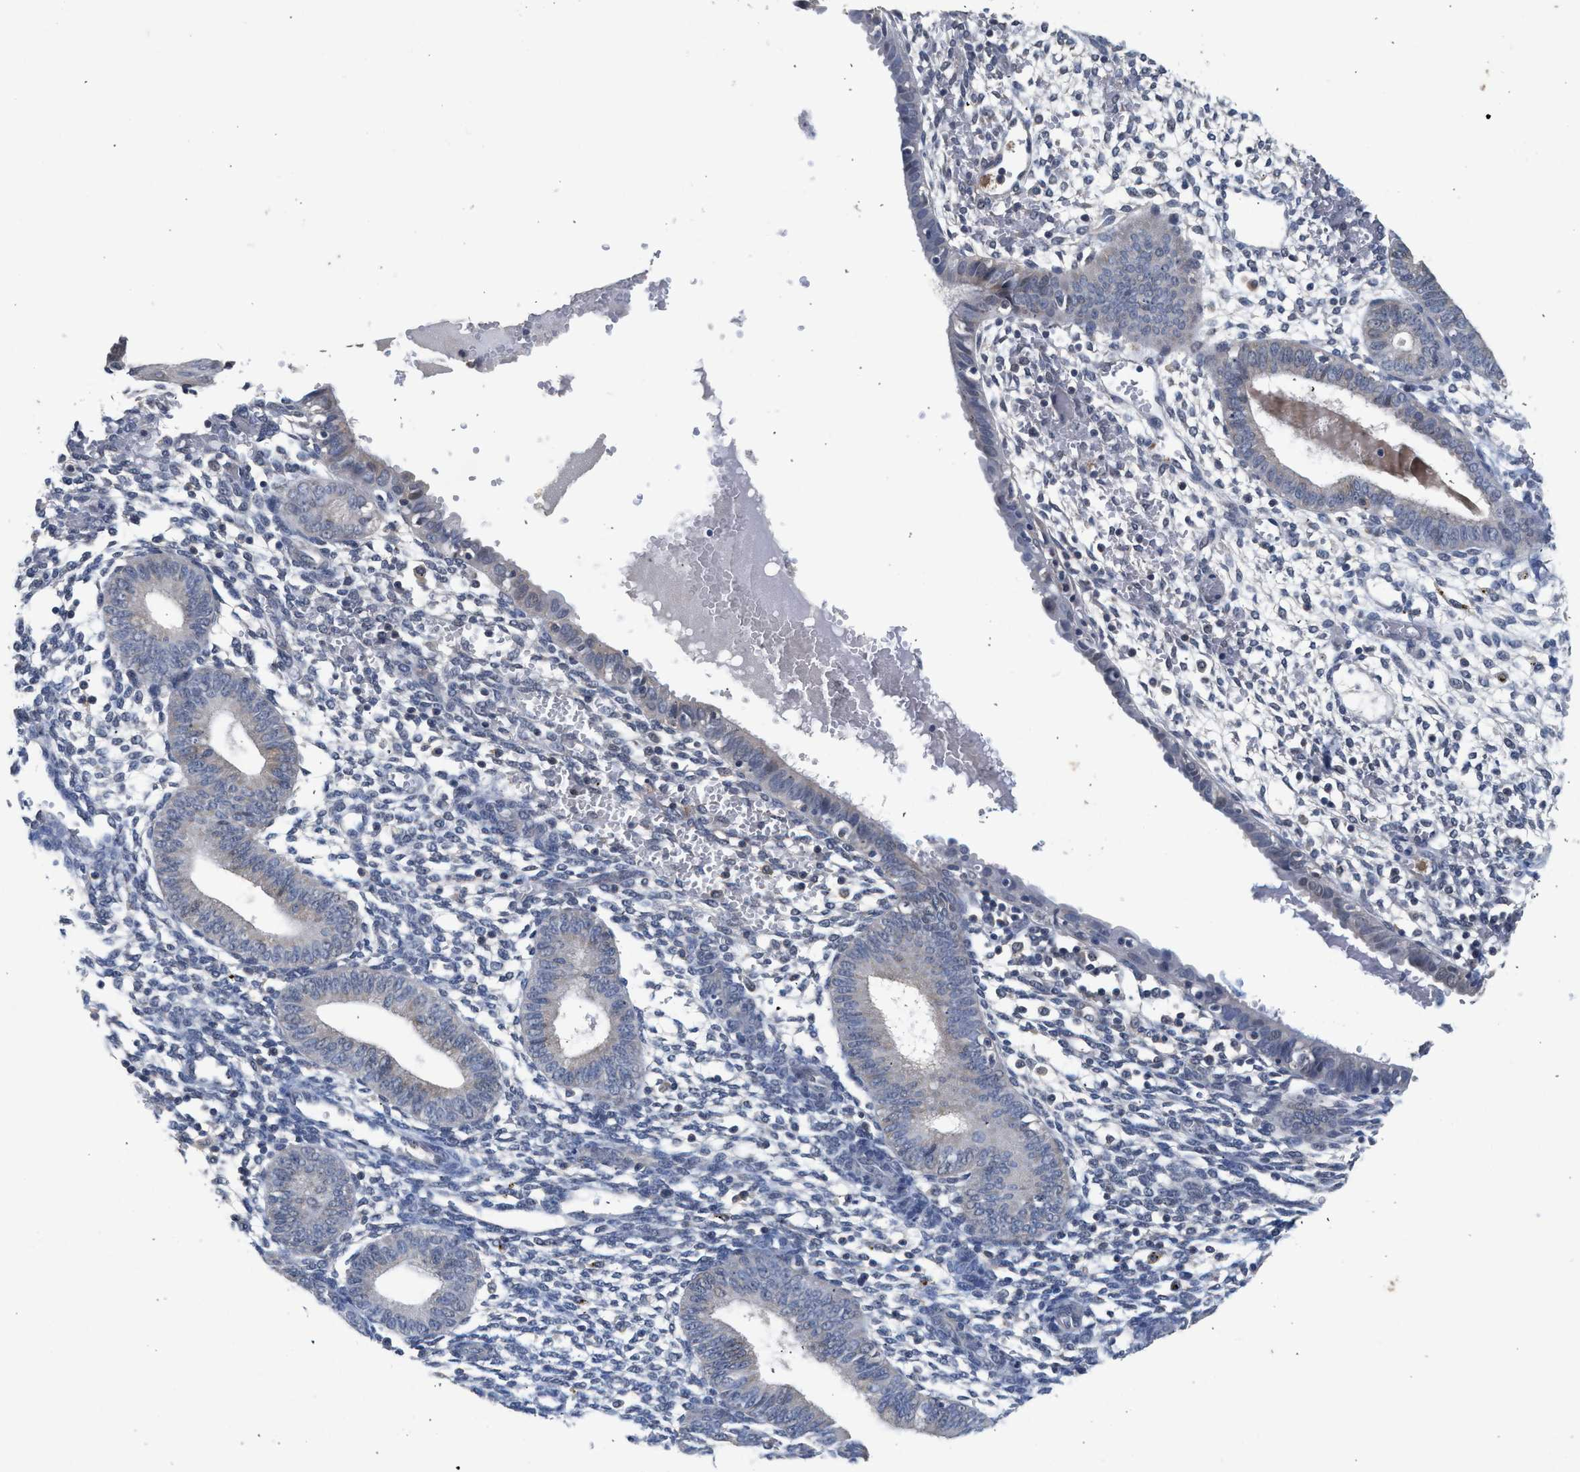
{"staining": {"intensity": "negative", "quantity": "none", "location": "none"}, "tissue": "endometrium", "cell_type": "Cells in endometrial stroma", "image_type": "normal", "snomed": [{"axis": "morphology", "description": "Normal tissue, NOS"}, {"axis": "topography", "description": "Endometrium"}], "caption": "The image reveals no staining of cells in endometrial stroma in benign endometrium.", "gene": "CSF3R", "patient": {"sex": "female", "age": 61}}